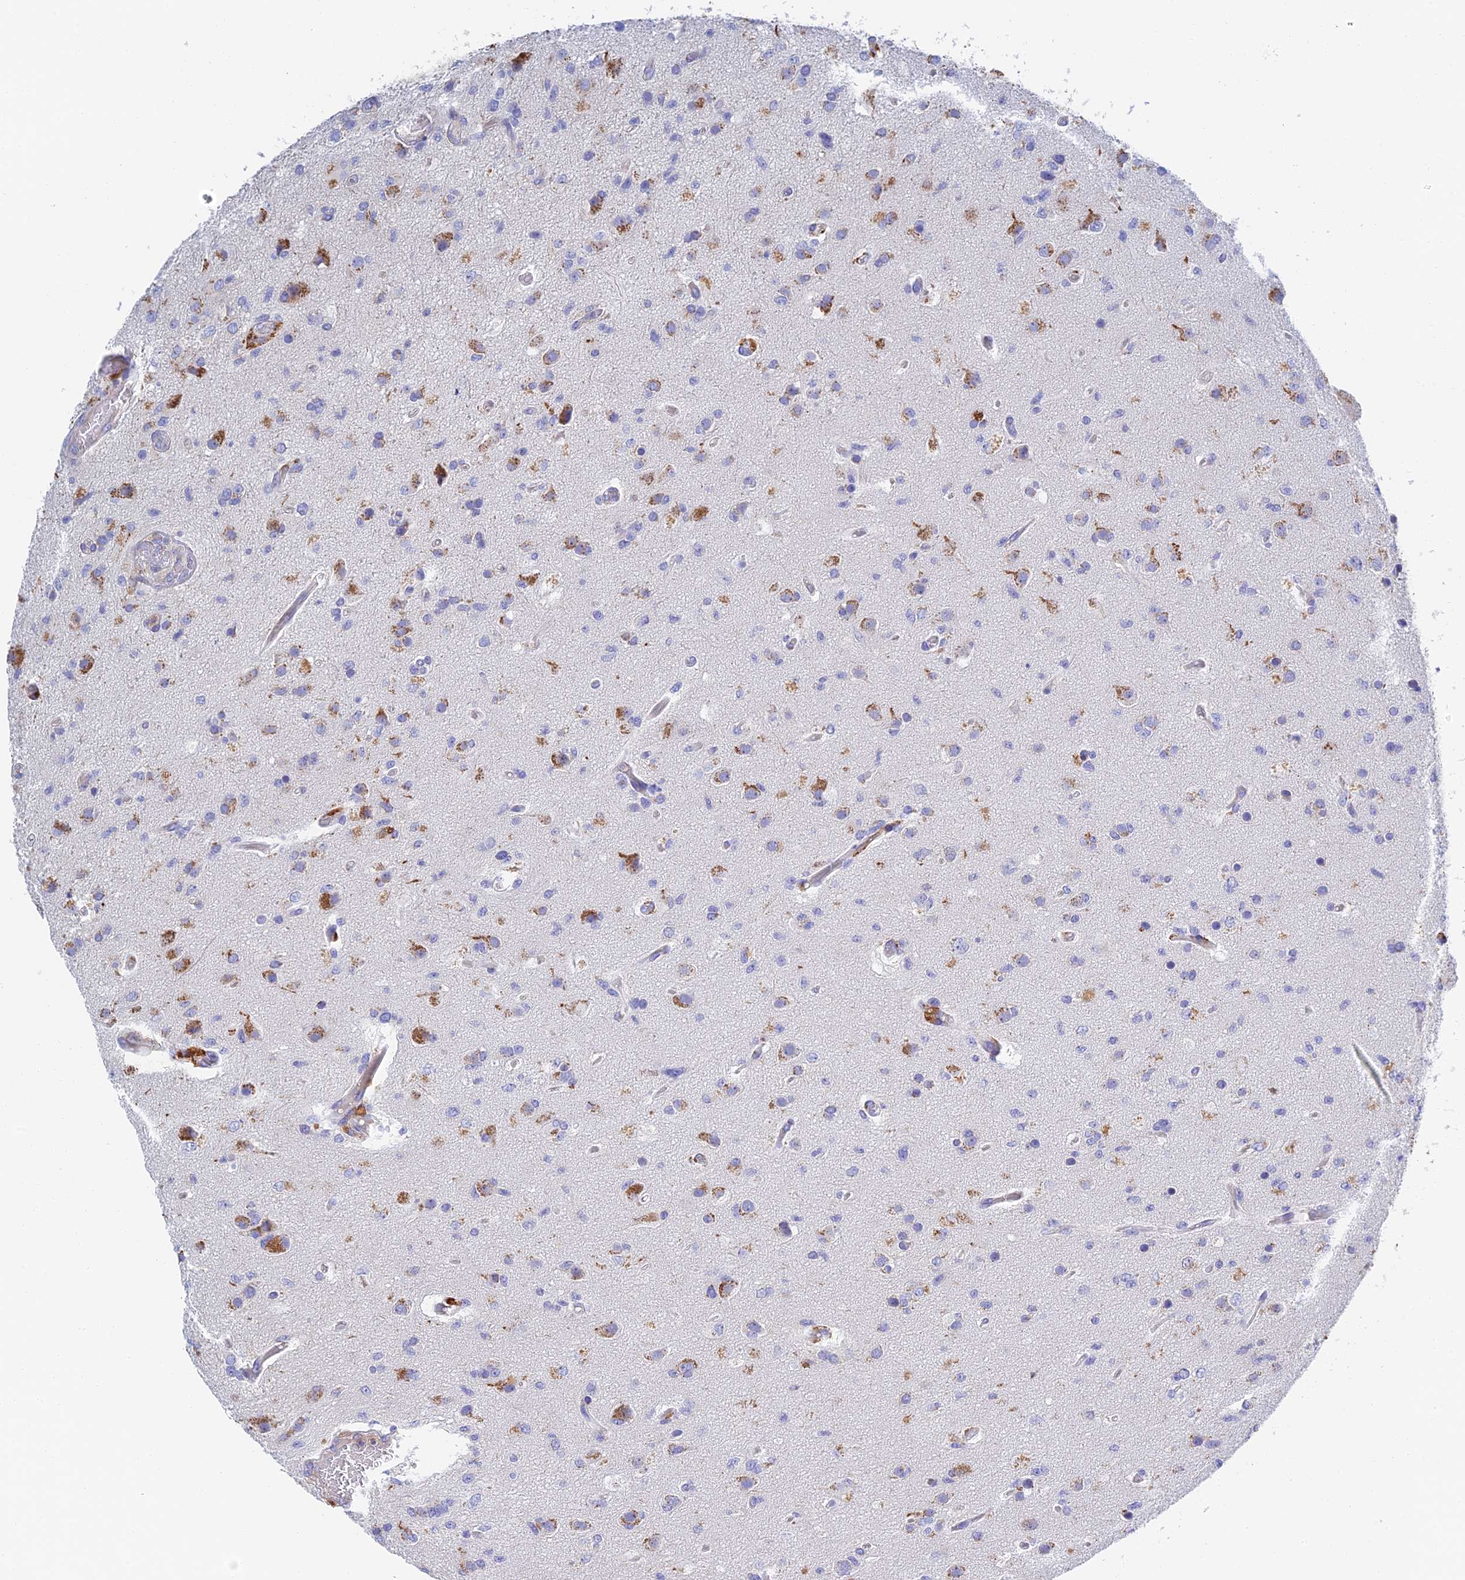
{"staining": {"intensity": "negative", "quantity": "none", "location": "none"}, "tissue": "glioma", "cell_type": "Tumor cells", "image_type": "cancer", "snomed": [{"axis": "morphology", "description": "Glioma, malignant, High grade"}, {"axis": "topography", "description": "Brain"}], "caption": "Immunohistochemistry image of neoplastic tissue: human glioma stained with DAB (3,3'-diaminobenzidine) displays no significant protein expression in tumor cells.", "gene": "RPGRIP1L", "patient": {"sex": "female", "age": 74}}